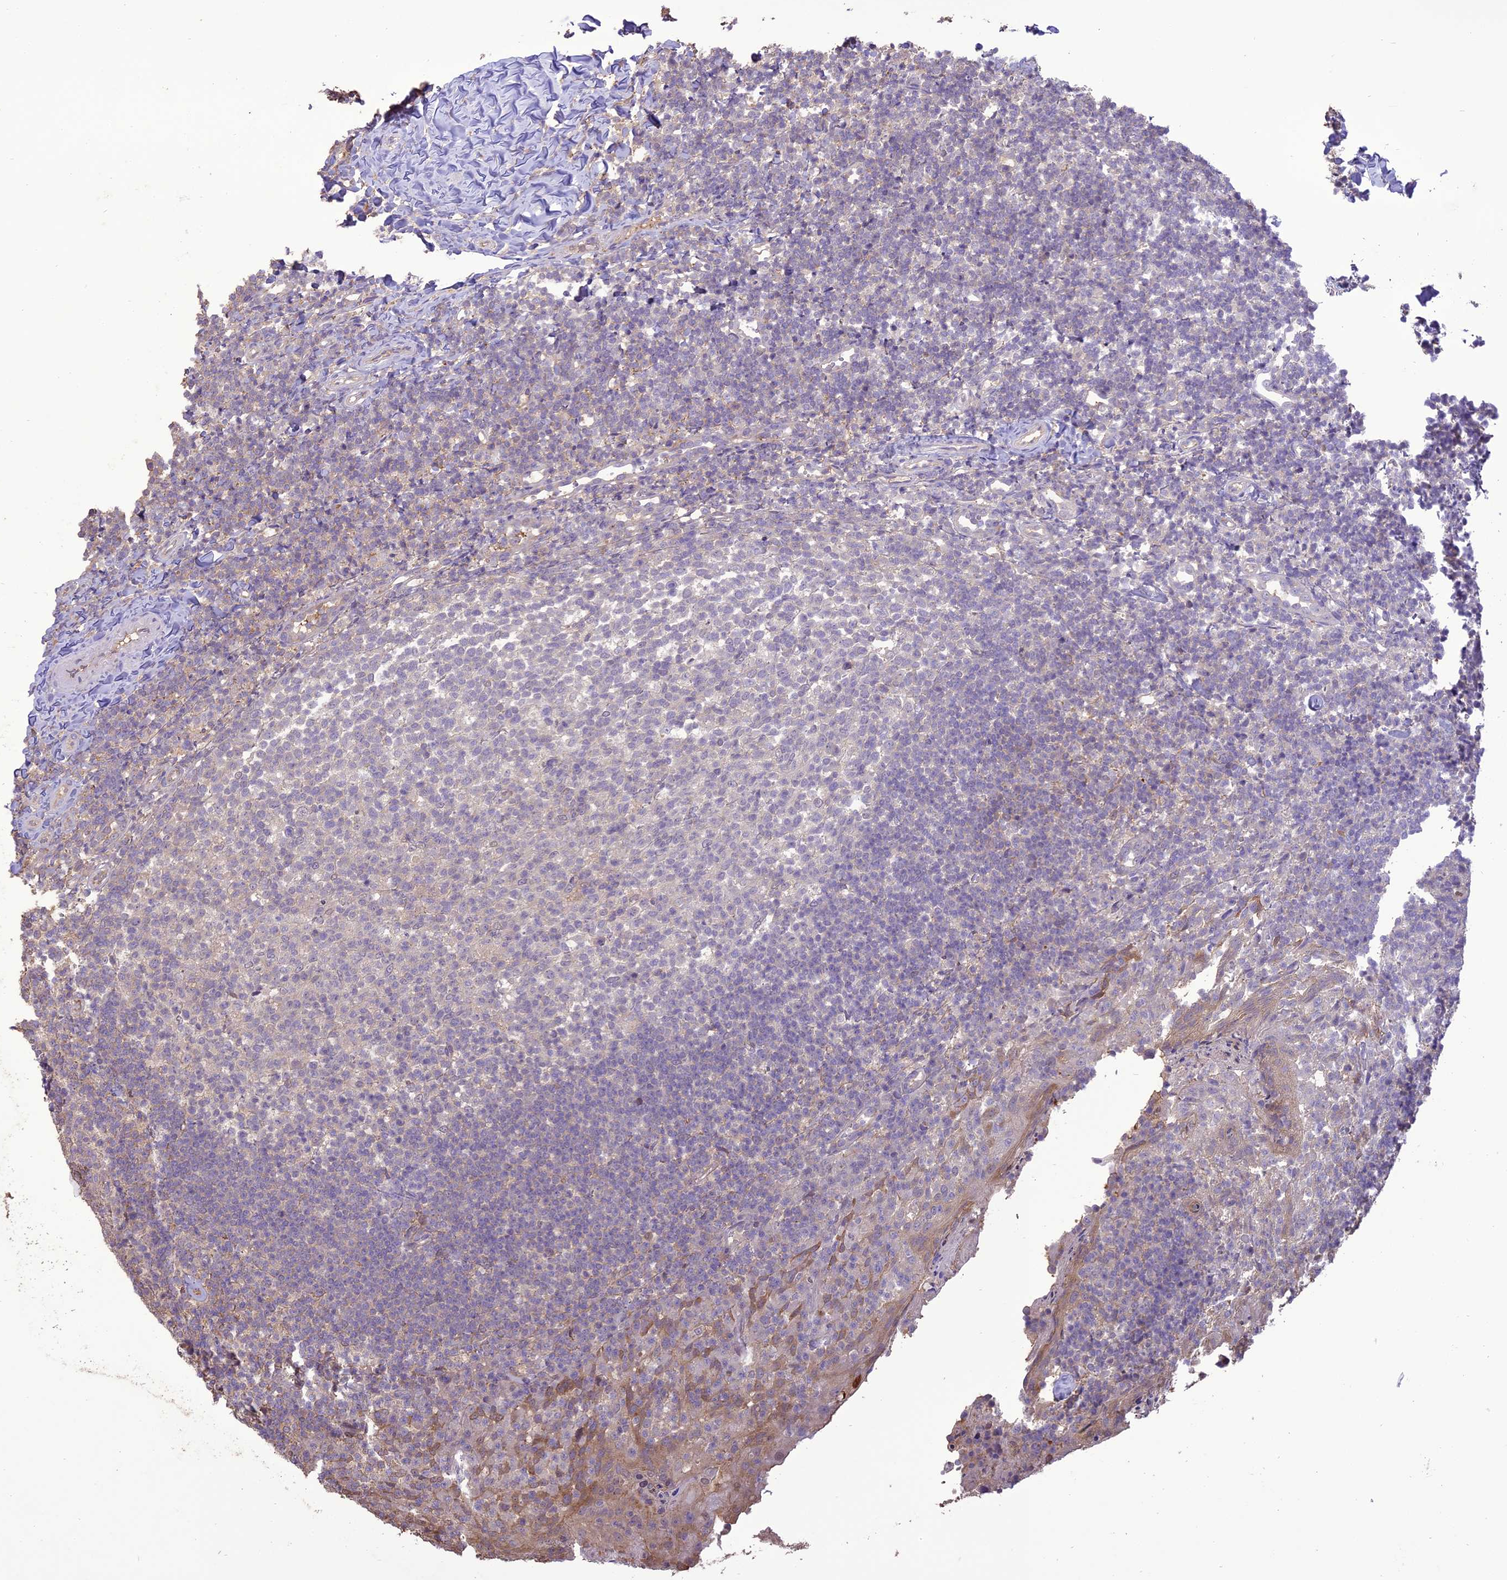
{"staining": {"intensity": "weak", "quantity": ">75%", "location": "nuclear"}, "tissue": "tonsil", "cell_type": "Germinal center cells", "image_type": "normal", "snomed": [{"axis": "morphology", "description": "Normal tissue, NOS"}, {"axis": "topography", "description": "Tonsil"}], "caption": "This is a photomicrograph of immunohistochemistry staining of unremarkable tonsil, which shows weak expression in the nuclear of germinal center cells.", "gene": "TIGD7", "patient": {"sex": "female", "age": 10}}